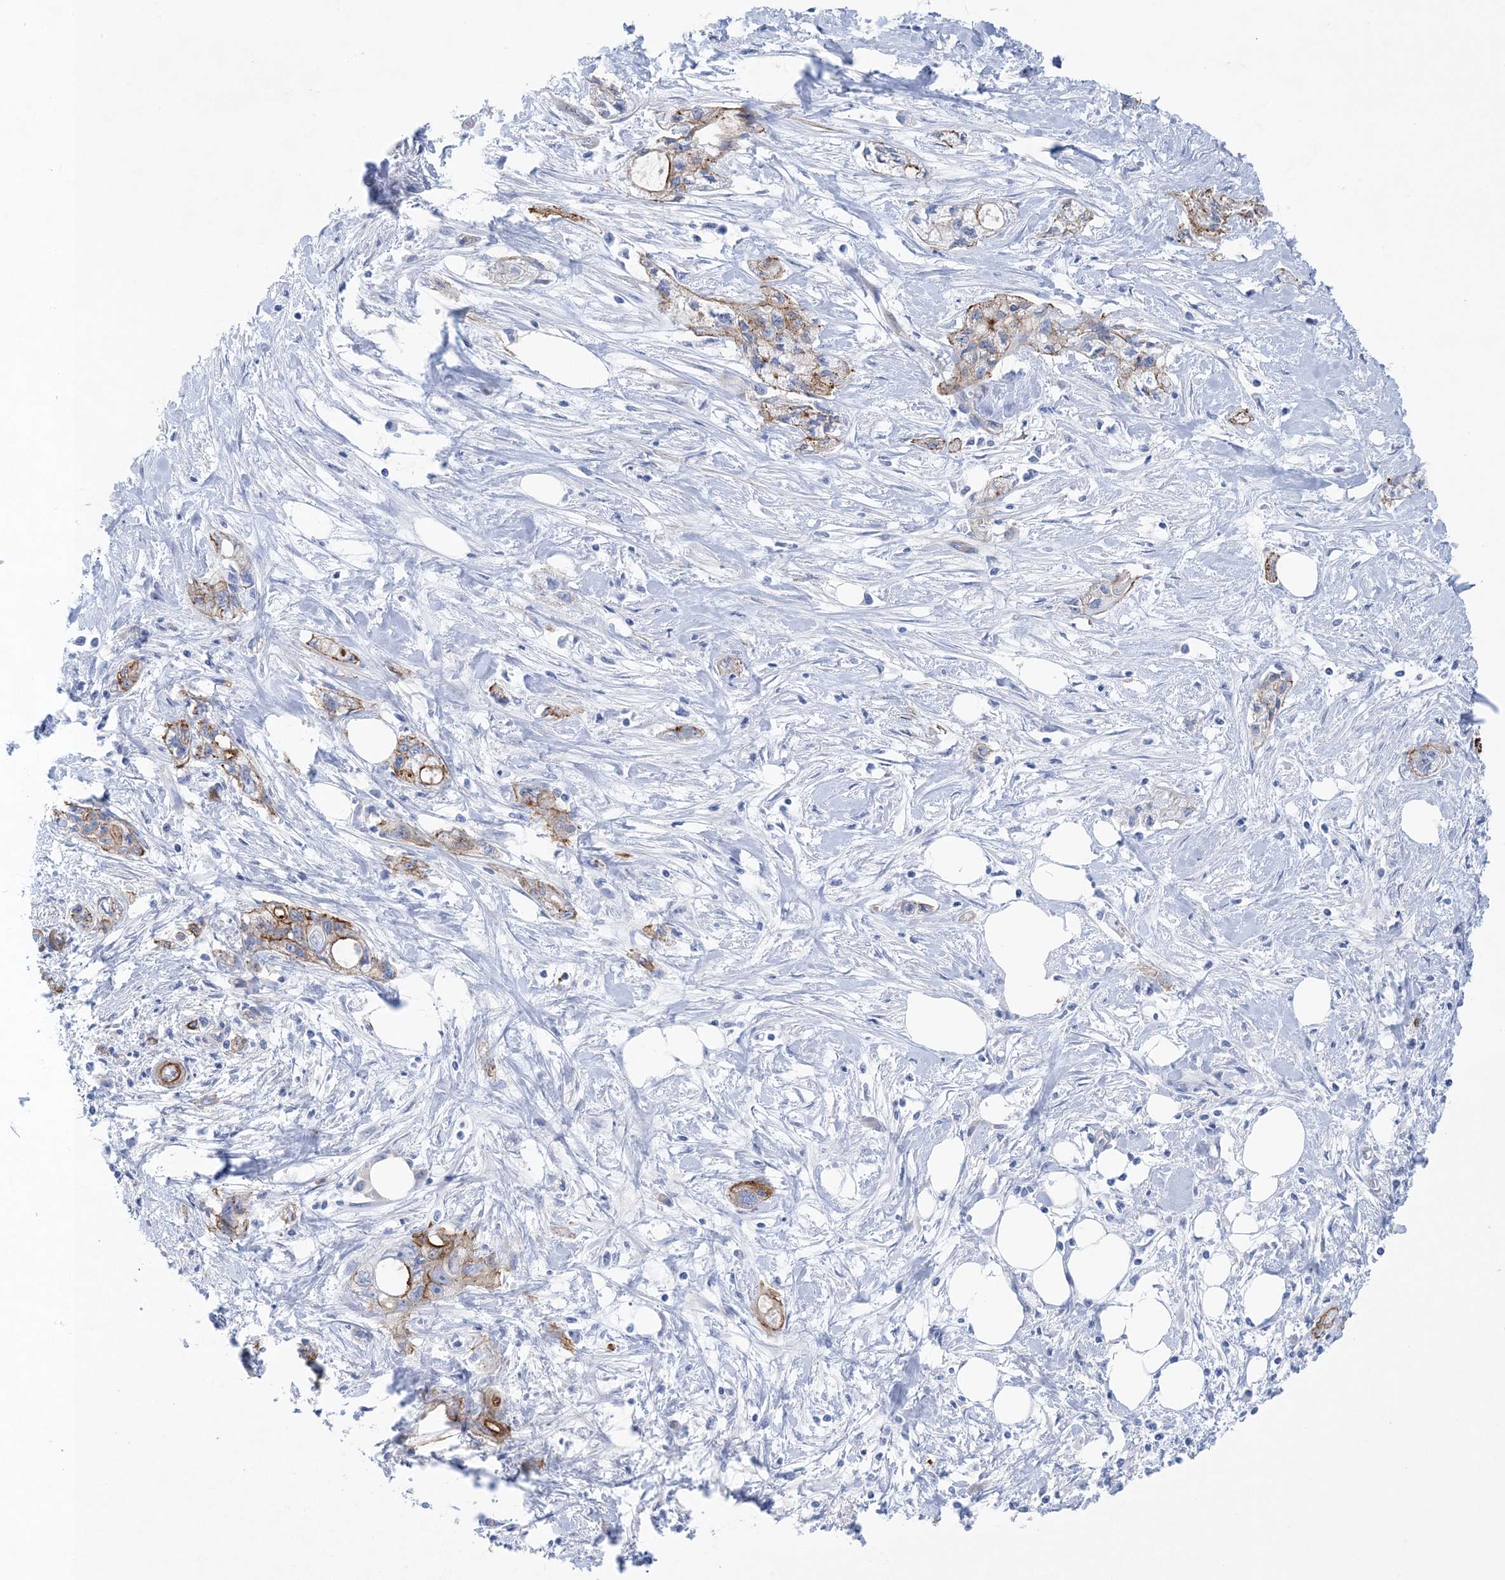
{"staining": {"intensity": "moderate", "quantity": "25%-75%", "location": "cytoplasmic/membranous"}, "tissue": "pancreatic cancer", "cell_type": "Tumor cells", "image_type": "cancer", "snomed": [{"axis": "morphology", "description": "Adenocarcinoma, NOS"}, {"axis": "topography", "description": "Pancreas"}], "caption": "Moderate cytoplasmic/membranous staining is present in about 25%-75% of tumor cells in pancreatic cancer (adenocarcinoma).", "gene": "SHANK1", "patient": {"sex": "male", "age": 70}}